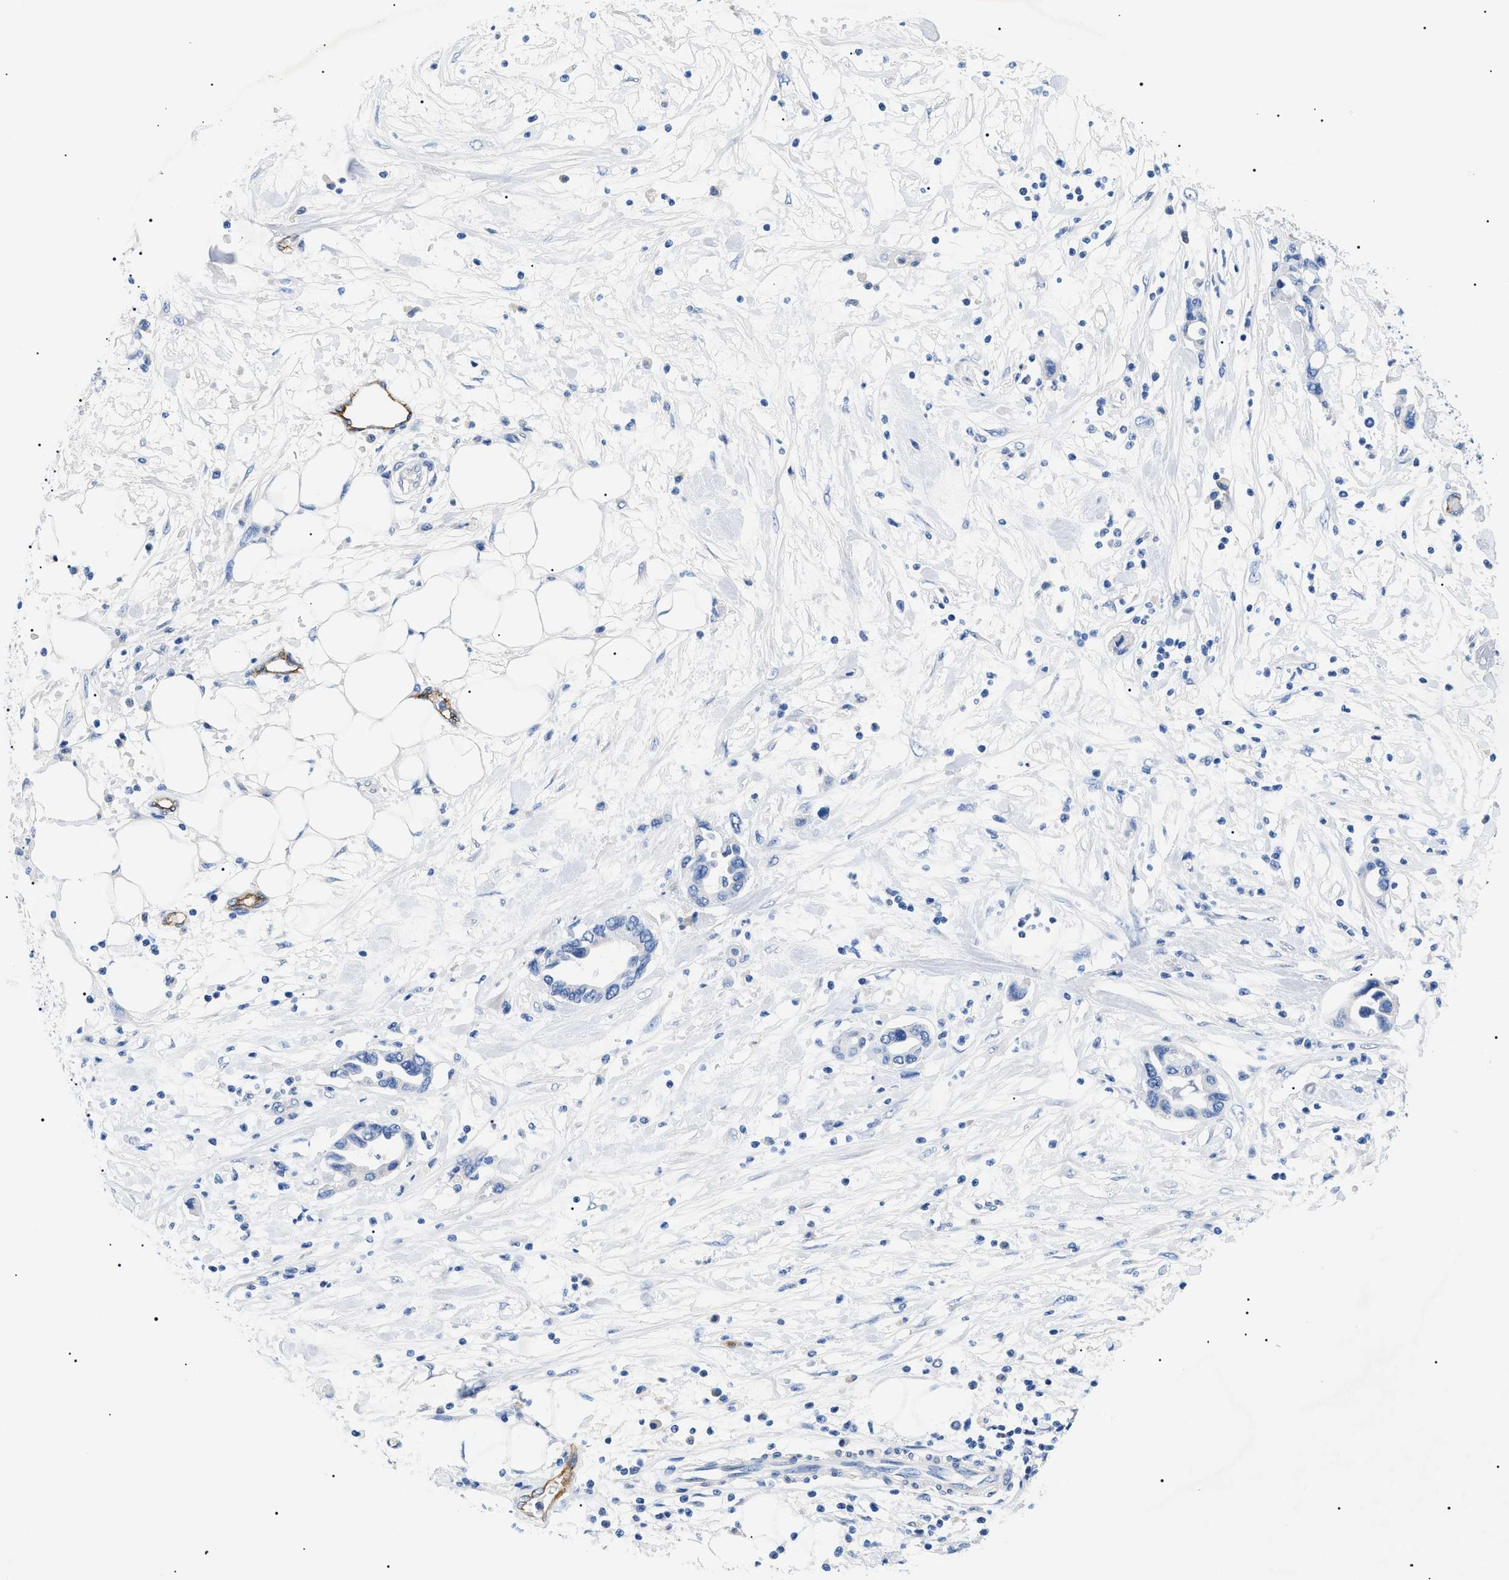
{"staining": {"intensity": "negative", "quantity": "none", "location": "none"}, "tissue": "pancreatic cancer", "cell_type": "Tumor cells", "image_type": "cancer", "snomed": [{"axis": "morphology", "description": "Adenocarcinoma, NOS"}, {"axis": "topography", "description": "Pancreas"}], "caption": "This is a image of immunohistochemistry staining of adenocarcinoma (pancreatic), which shows no staining in tumor cells.", "gene": "ACKR1", "patient": {"sex": "female", "age": 57}}